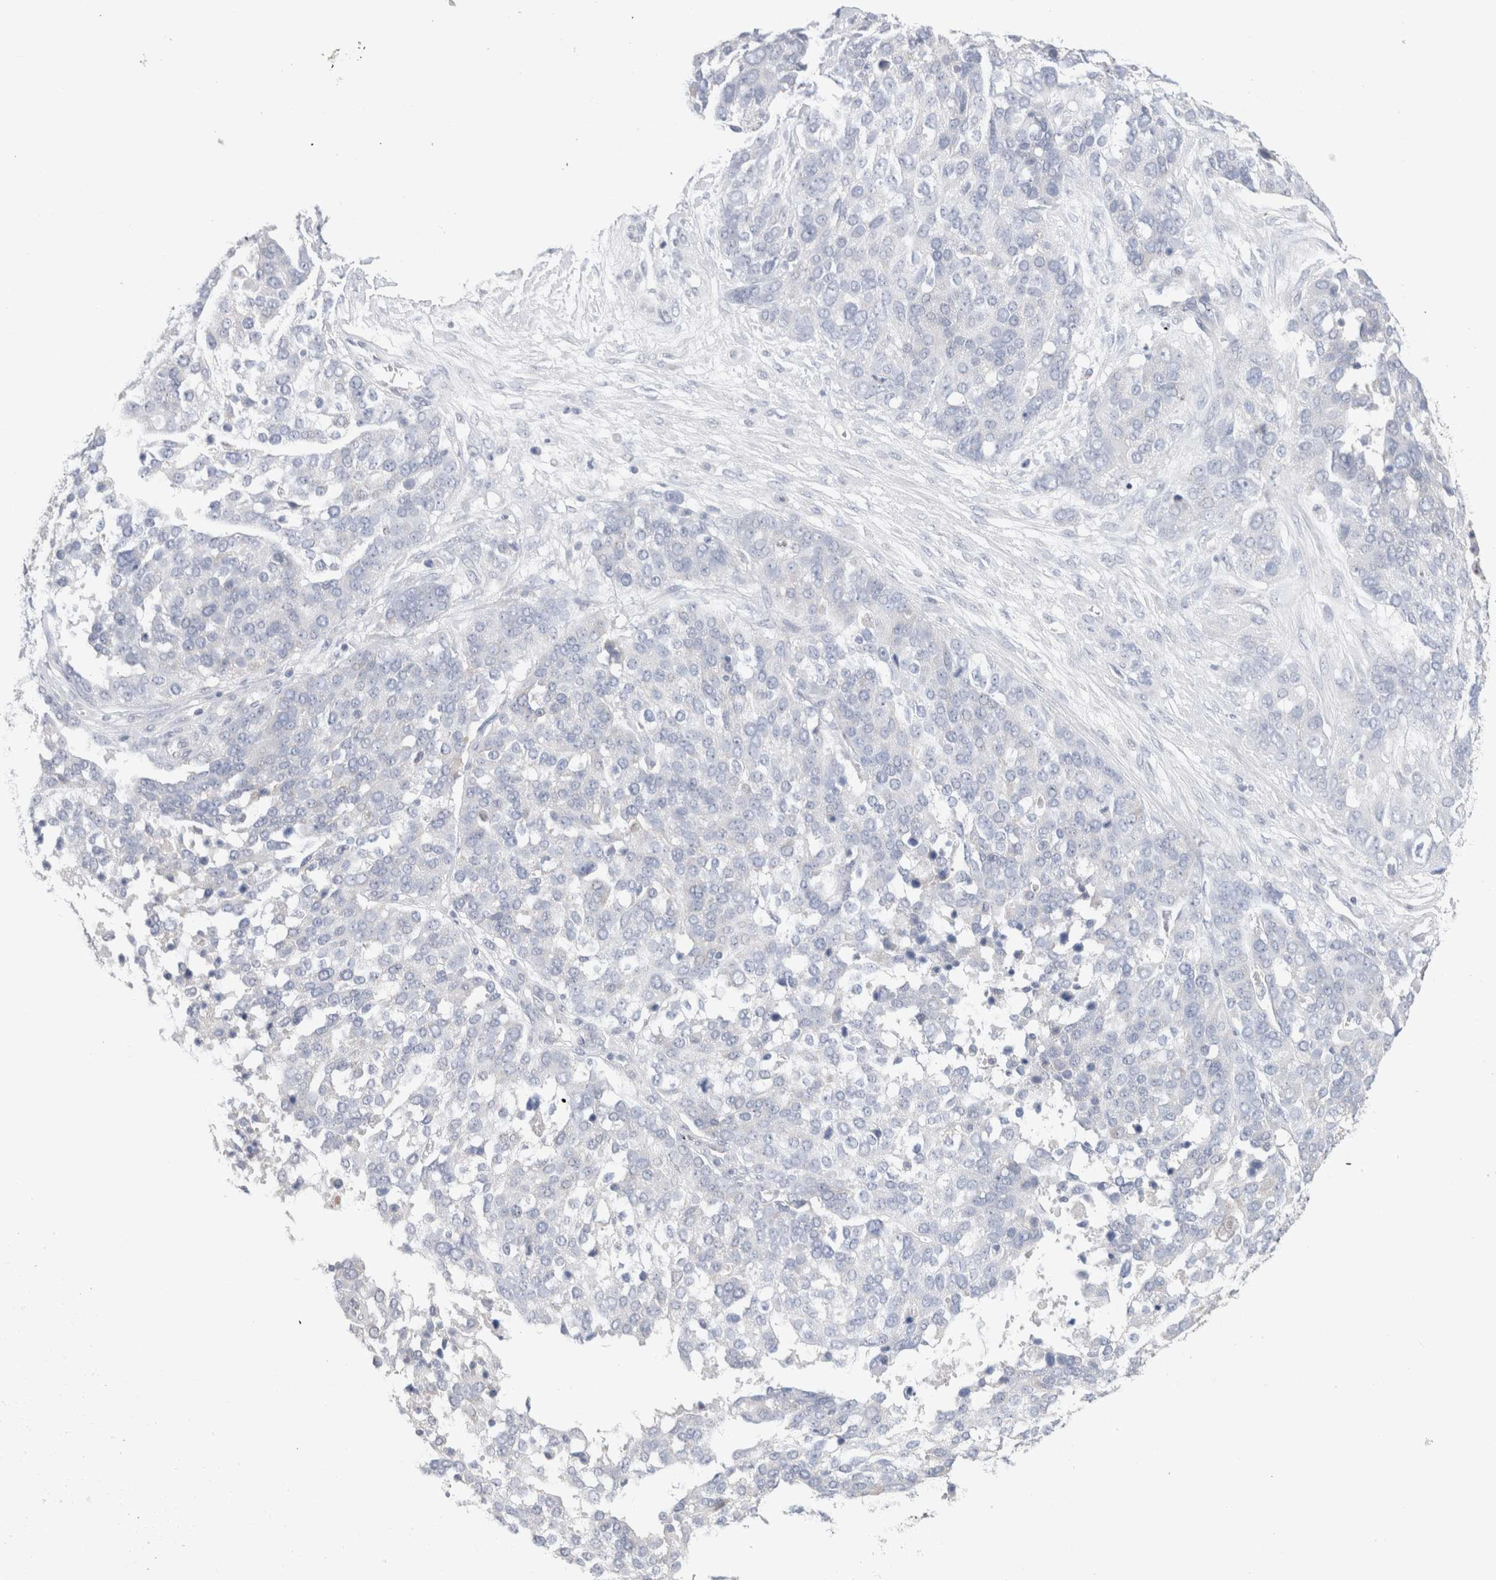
{"staining": {"intensity": "negative", "quantity": "none", "location": "none"}, "tissue": "ovarian cancer", "cell_type": "Tumor cells", "image_type": "cancer", "snomed": [{"axis": "morphology", "description": "Cystadenocarcinoma, serous, NOS"}, {"axis": "topography", "description": "Ovary"}], "caption": "An immunohistochemistry (IHC) photomicrograph of serous cystadenocarcinoma (ovarian) is shown. There is no staining in tumor cells of serous cystadenocarcinoma (ovarian).", "gene": "NDOR1", "patient": {"sex": "female", "age": 44}}